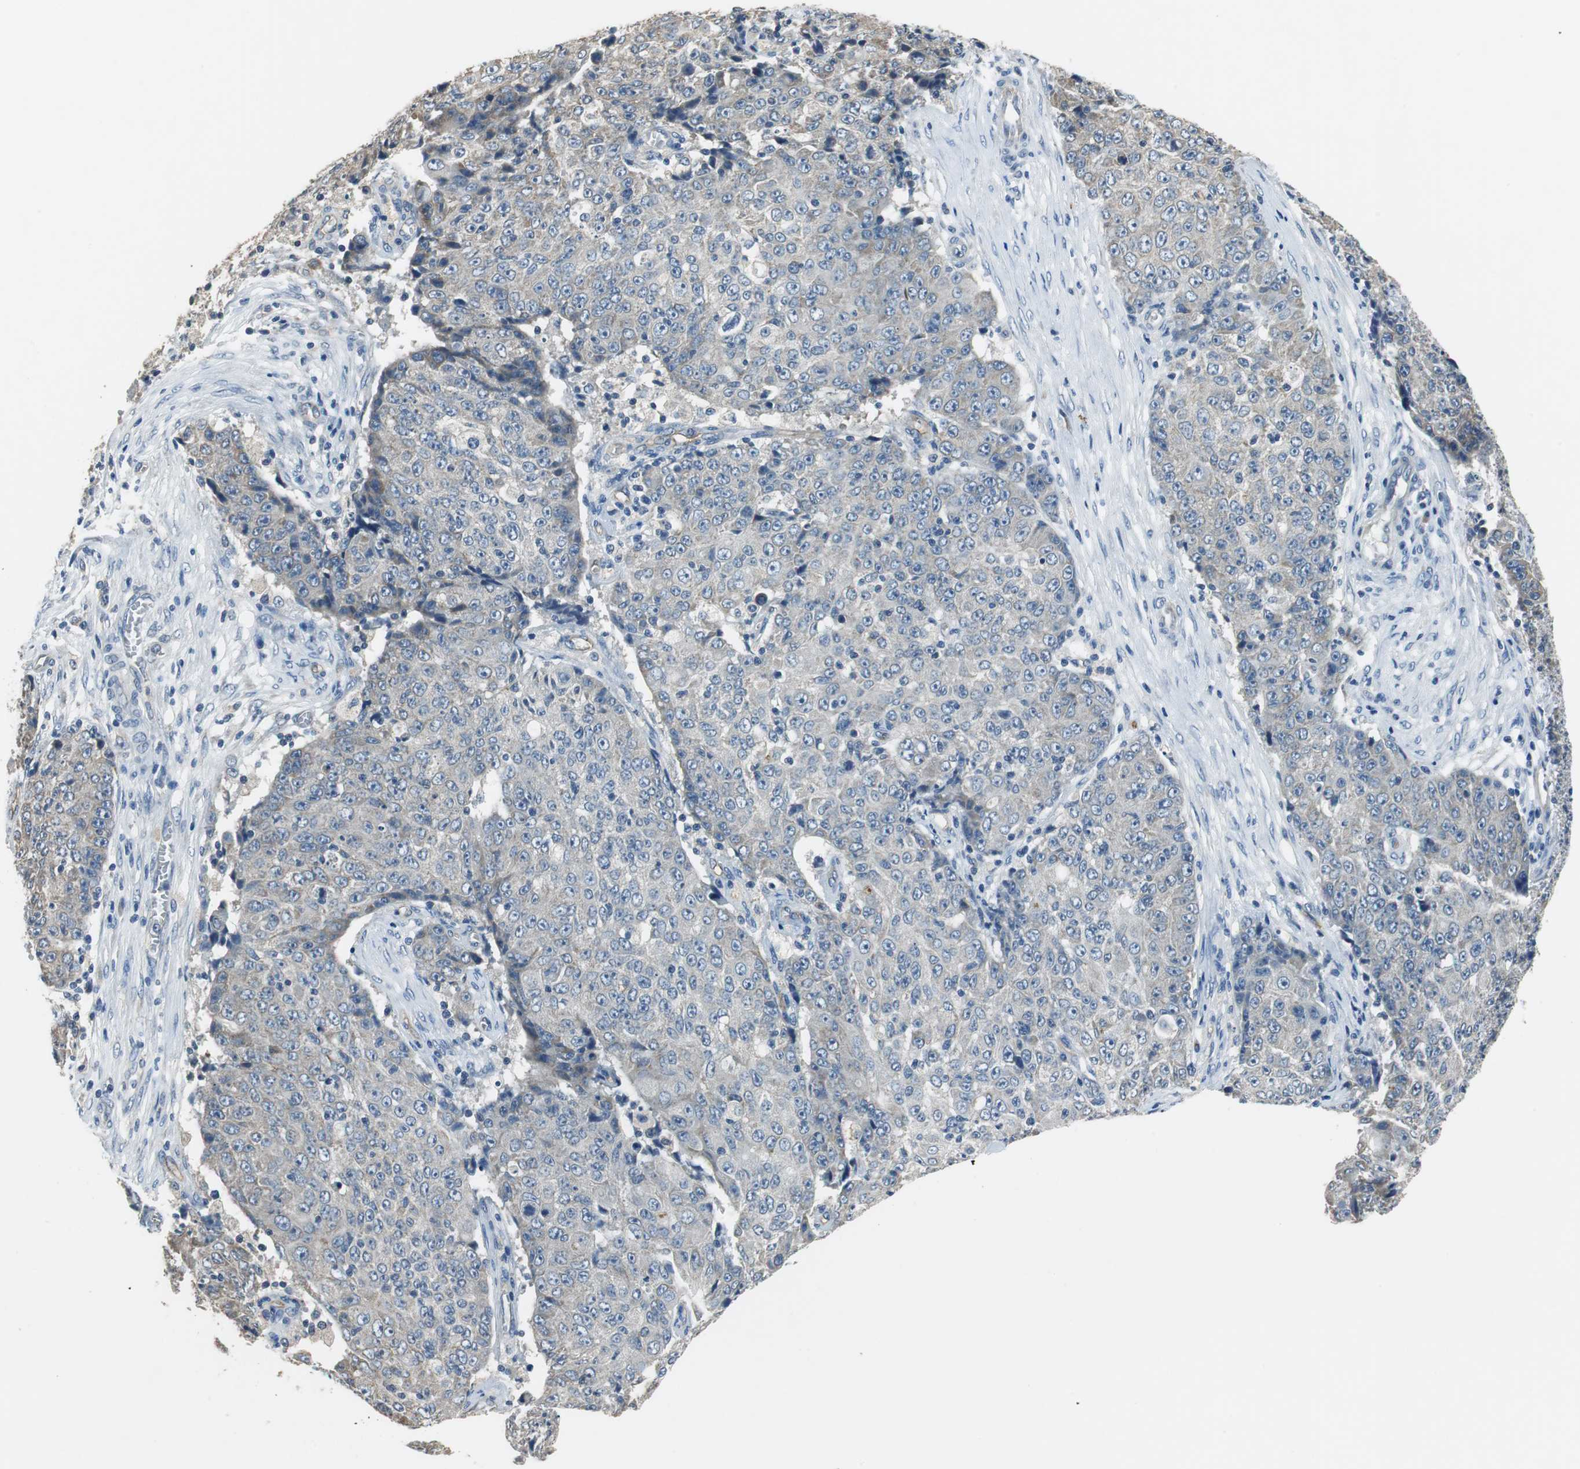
{"staining": {"intensity": "weak", "quantity": "<25%", "location": "cytoplasmic/membranous"}, "tissue": "ovarian cancer", "cell_type": "Tumor cells", "image_type": "cancer", "snomed": [{"axis": "morphology", "description": "Carcinoma, endometroid"}, {"axis": "topography", "description": "Ovary"}], "caption": "Photomicrograph shows no significant protein staining in tumor cells of ovarian cancer (endometroid carcinoma). (DAB (3,3'-diaminobenzidine) IHC visualized using brightfield microscopy, high magnification).", "gene": "MTIF2", "patient": {"sex": "female", "age": 42}}